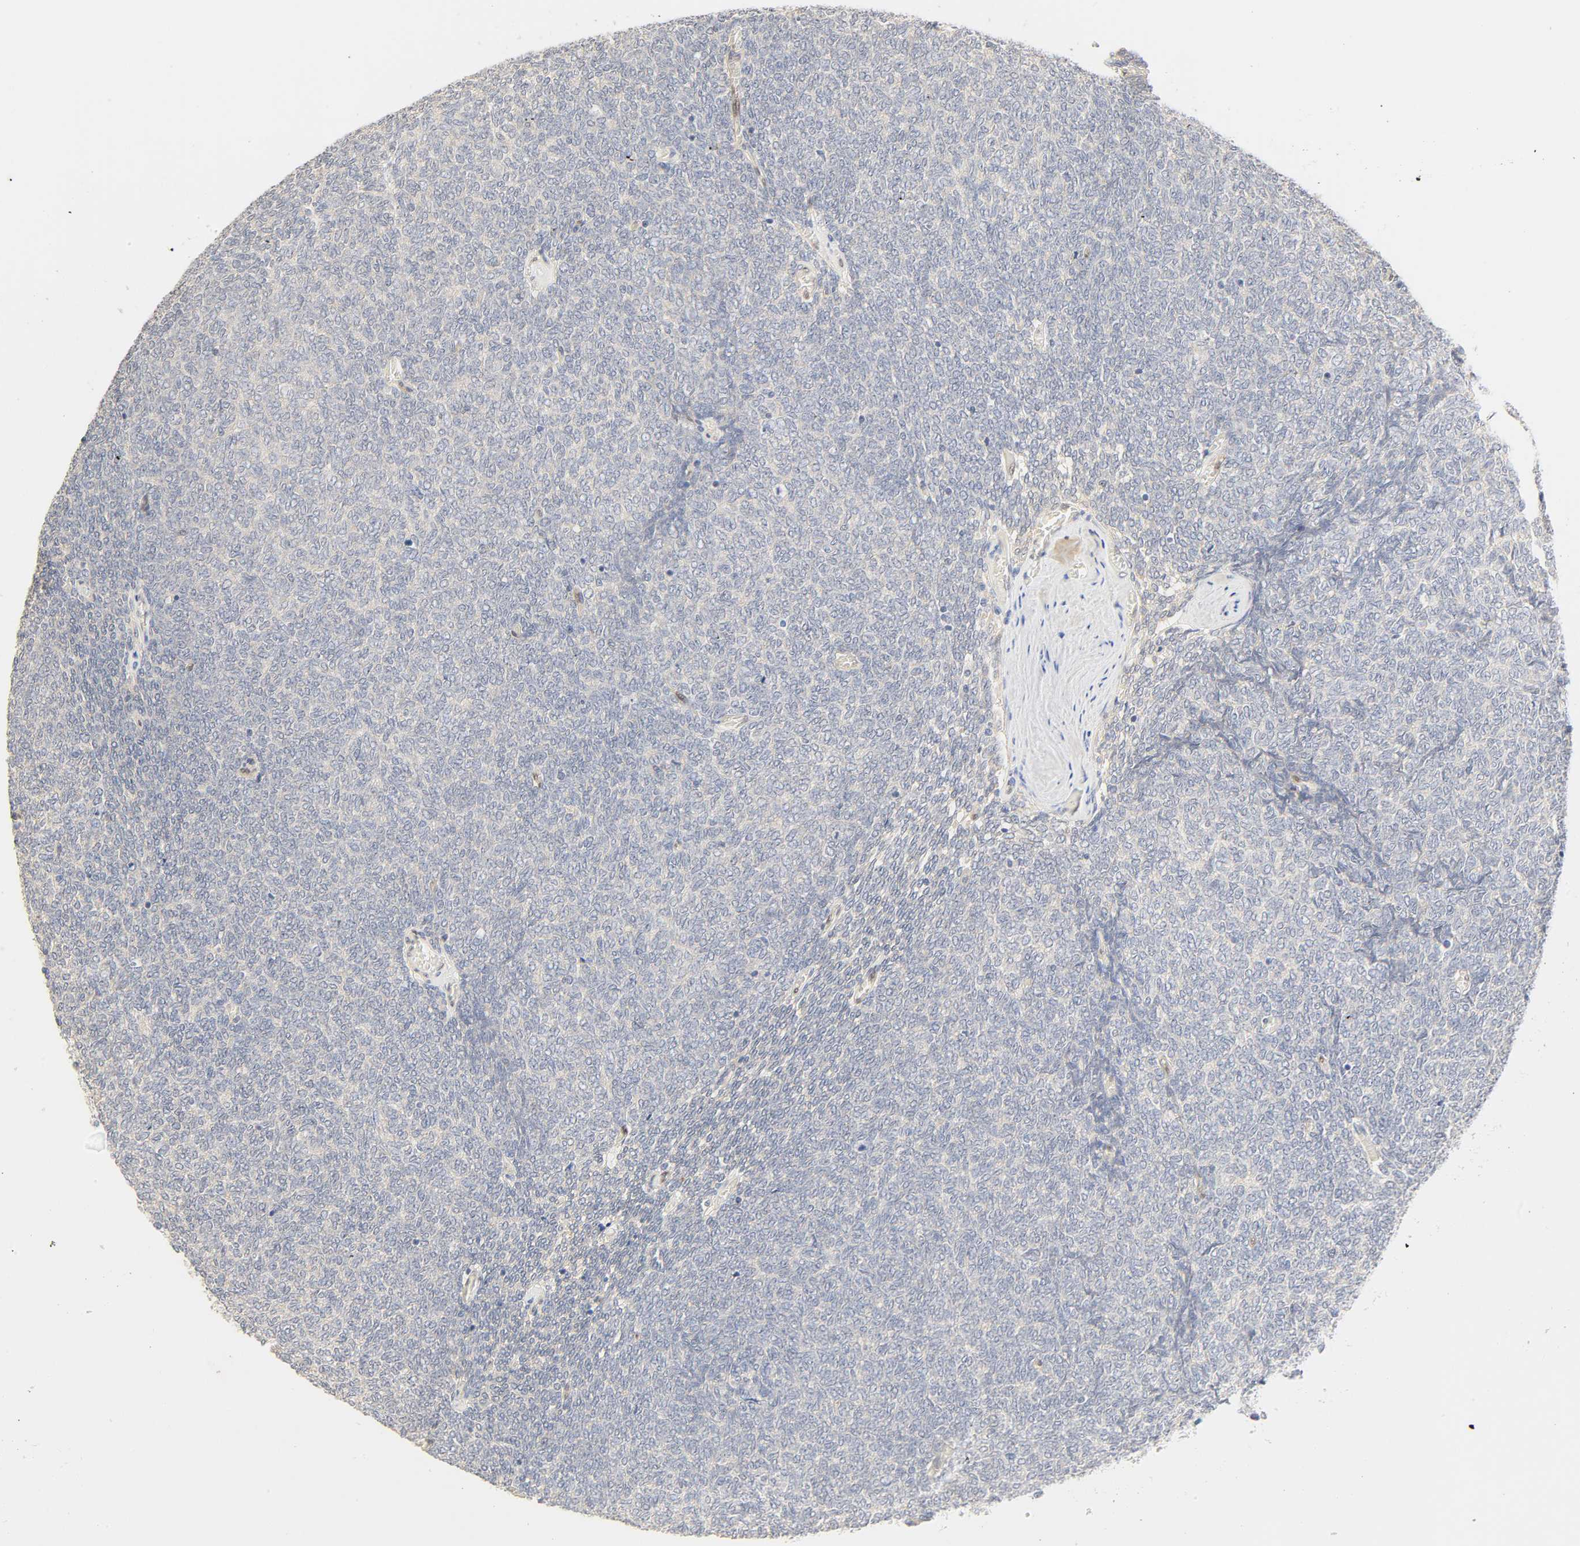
{"staining": {"intensity": "negative", "quantity": "none", "location": "none"}, "tissue": "renal cancer", "cell_type": "Tumor cells", "image_type": "cancer", "snomed": [{"axis": "morphology", "description": "Neoplasm, malignant, NOS"}, {"axis": "topography", "description": "Kidney"}], "caption": "DAB immunohistochemical staining of renal cancer (malignant neoplasm) displays no significant staining in tumor cells.", "gene": "BORCS8-MEF2B", "patient": {"sex": "male", "age": 28}}